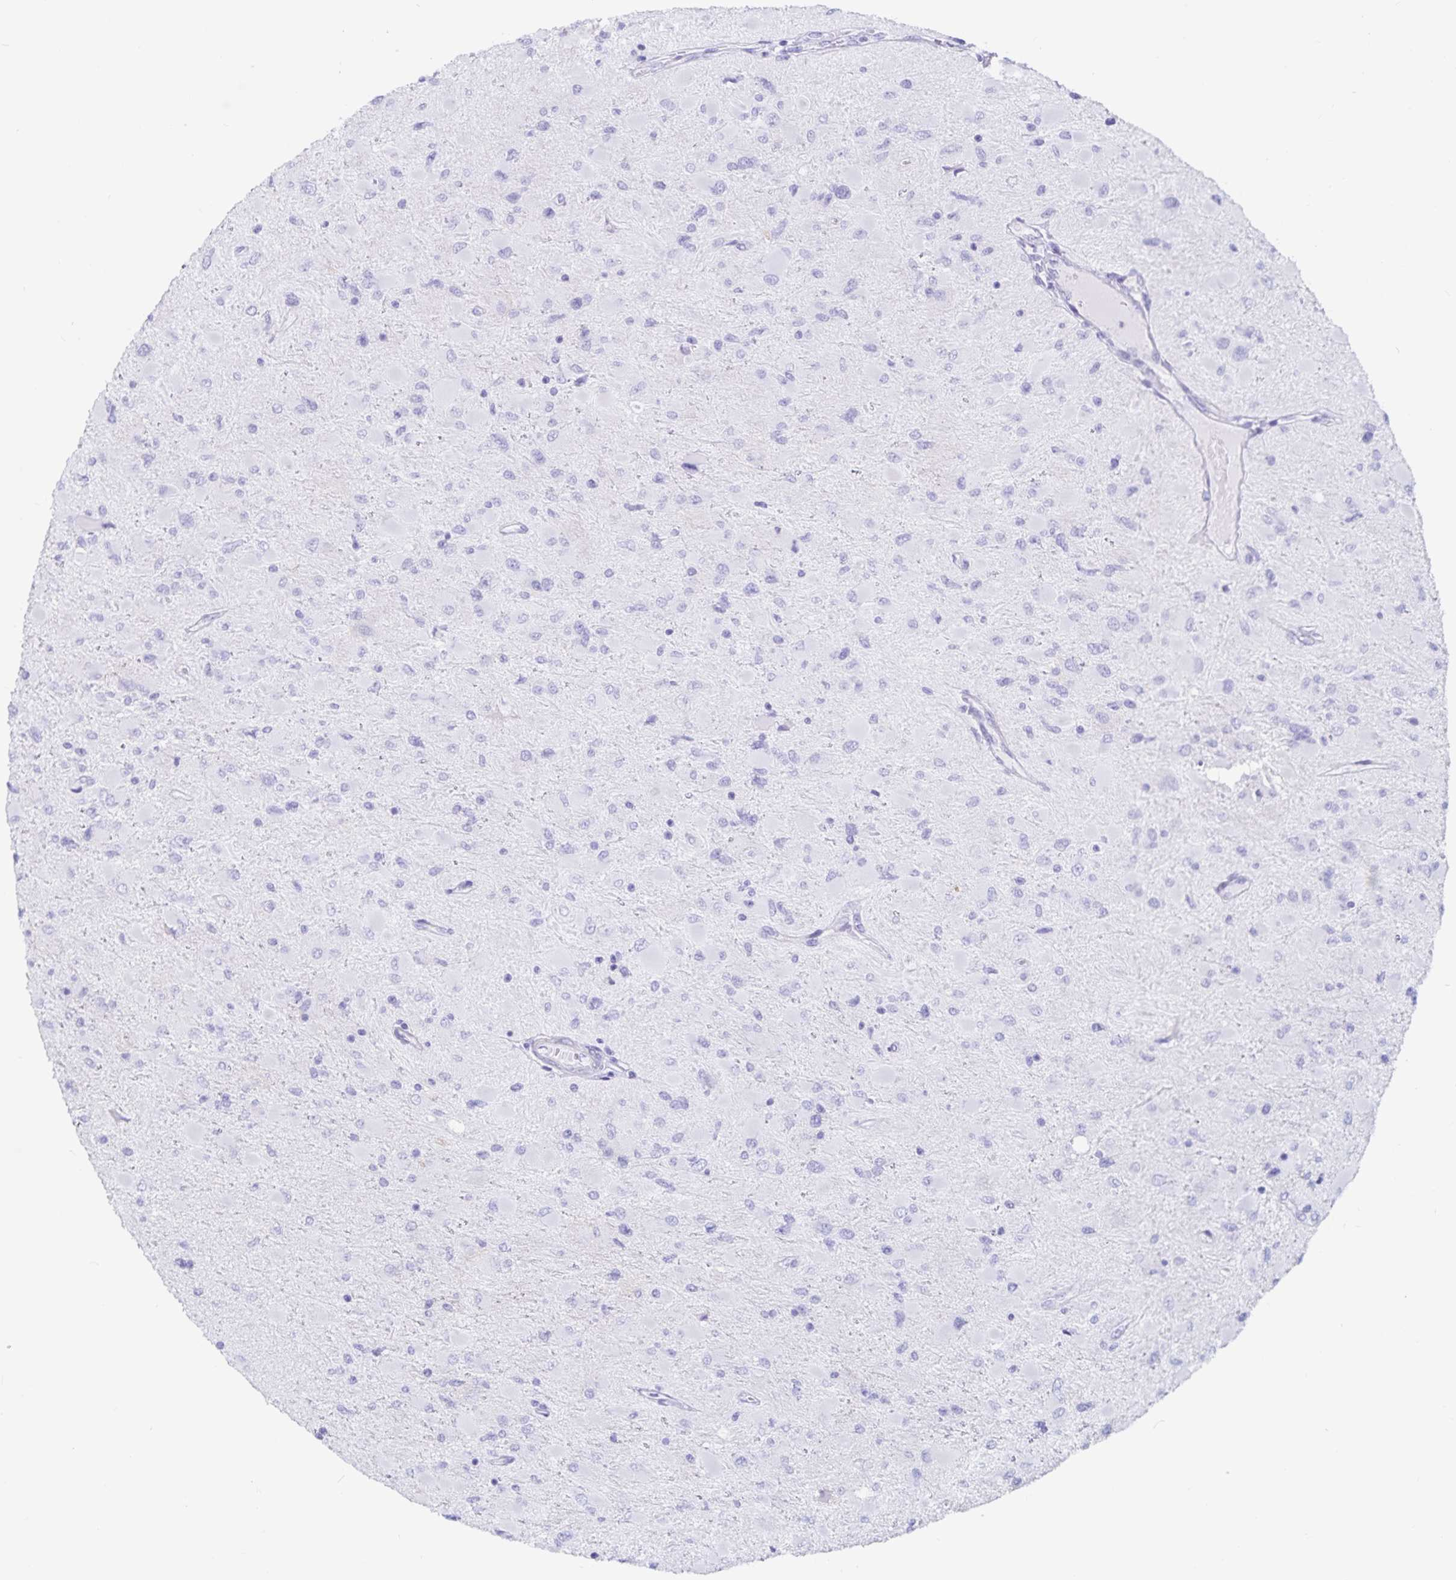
{"staining": {"intensity": "negative", "quantity": "none", "location": "none"}, "tissue": "glioma", "cell_type": "Tumor cells", "image_type": "cancer", "snomed": [{"axis": "morphology", "description": "Glioma, malignant, High grade"}, {"axis": "topography", "description": "Cerebral cortex"}], "caption": "The micrograph demonstrates no staining of tumor cells in glioma.", "gene": "GPR137", "patient": {"sex": "female", "age": 36}}